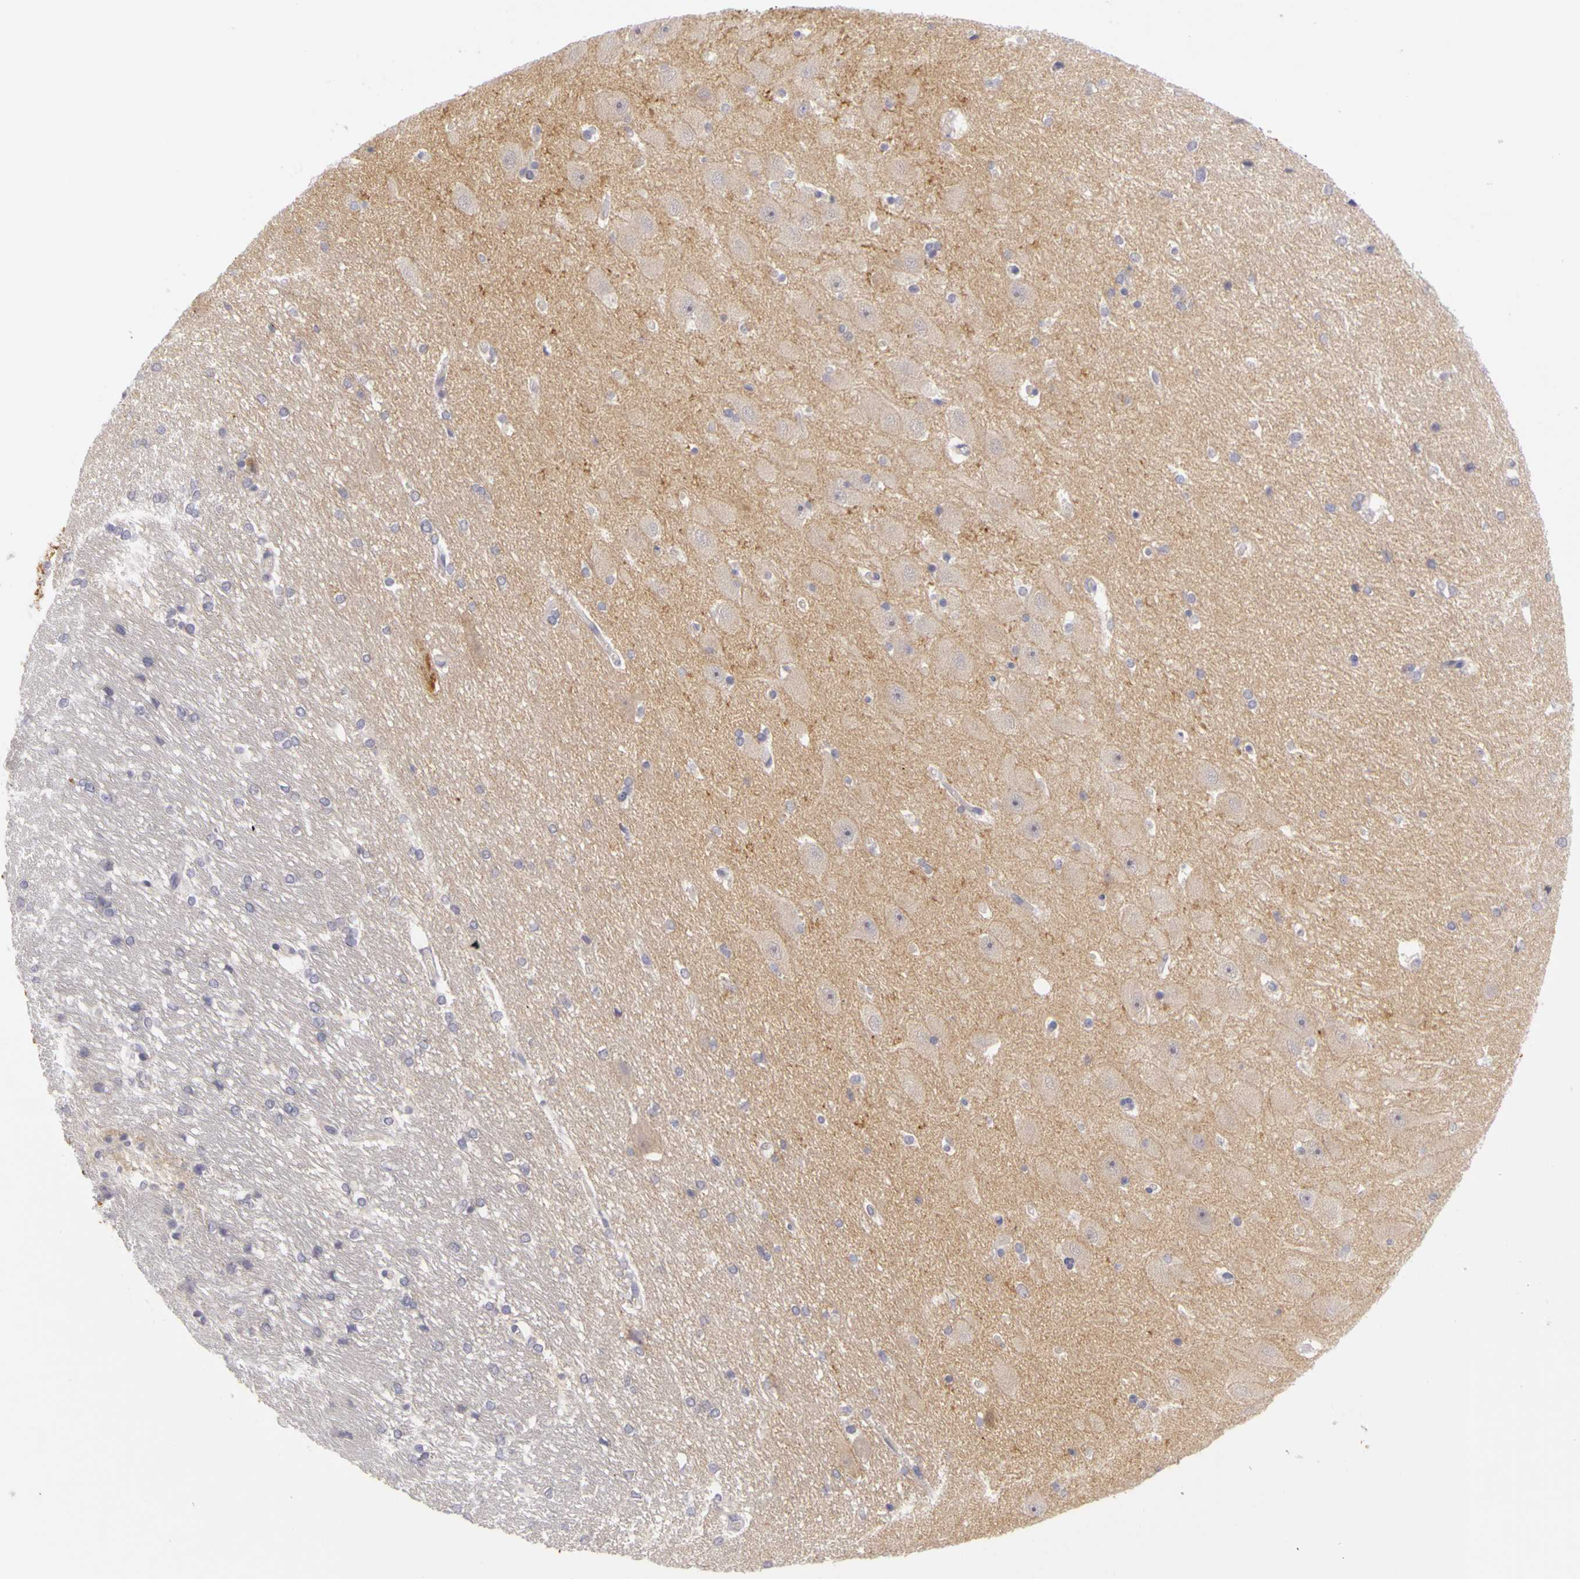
{"staining": {"intensity": "negative", "quantity": "none", "location": "none"}, "tissue": "hippocampus", "cell_type": "Glial cells", "image_type": "normal", "snomed": [{"axis": "morphology", "description": "Normal tissue, NOS"}, {"axis": "topography", "description": "Hippocampus"}], "caption": "DAB immunohistochemical staining of benign hippocampus exhibits no significant expression in glial cells.", "gene": "CNTN2", "patient": {"sex": "female", "age": 19}}